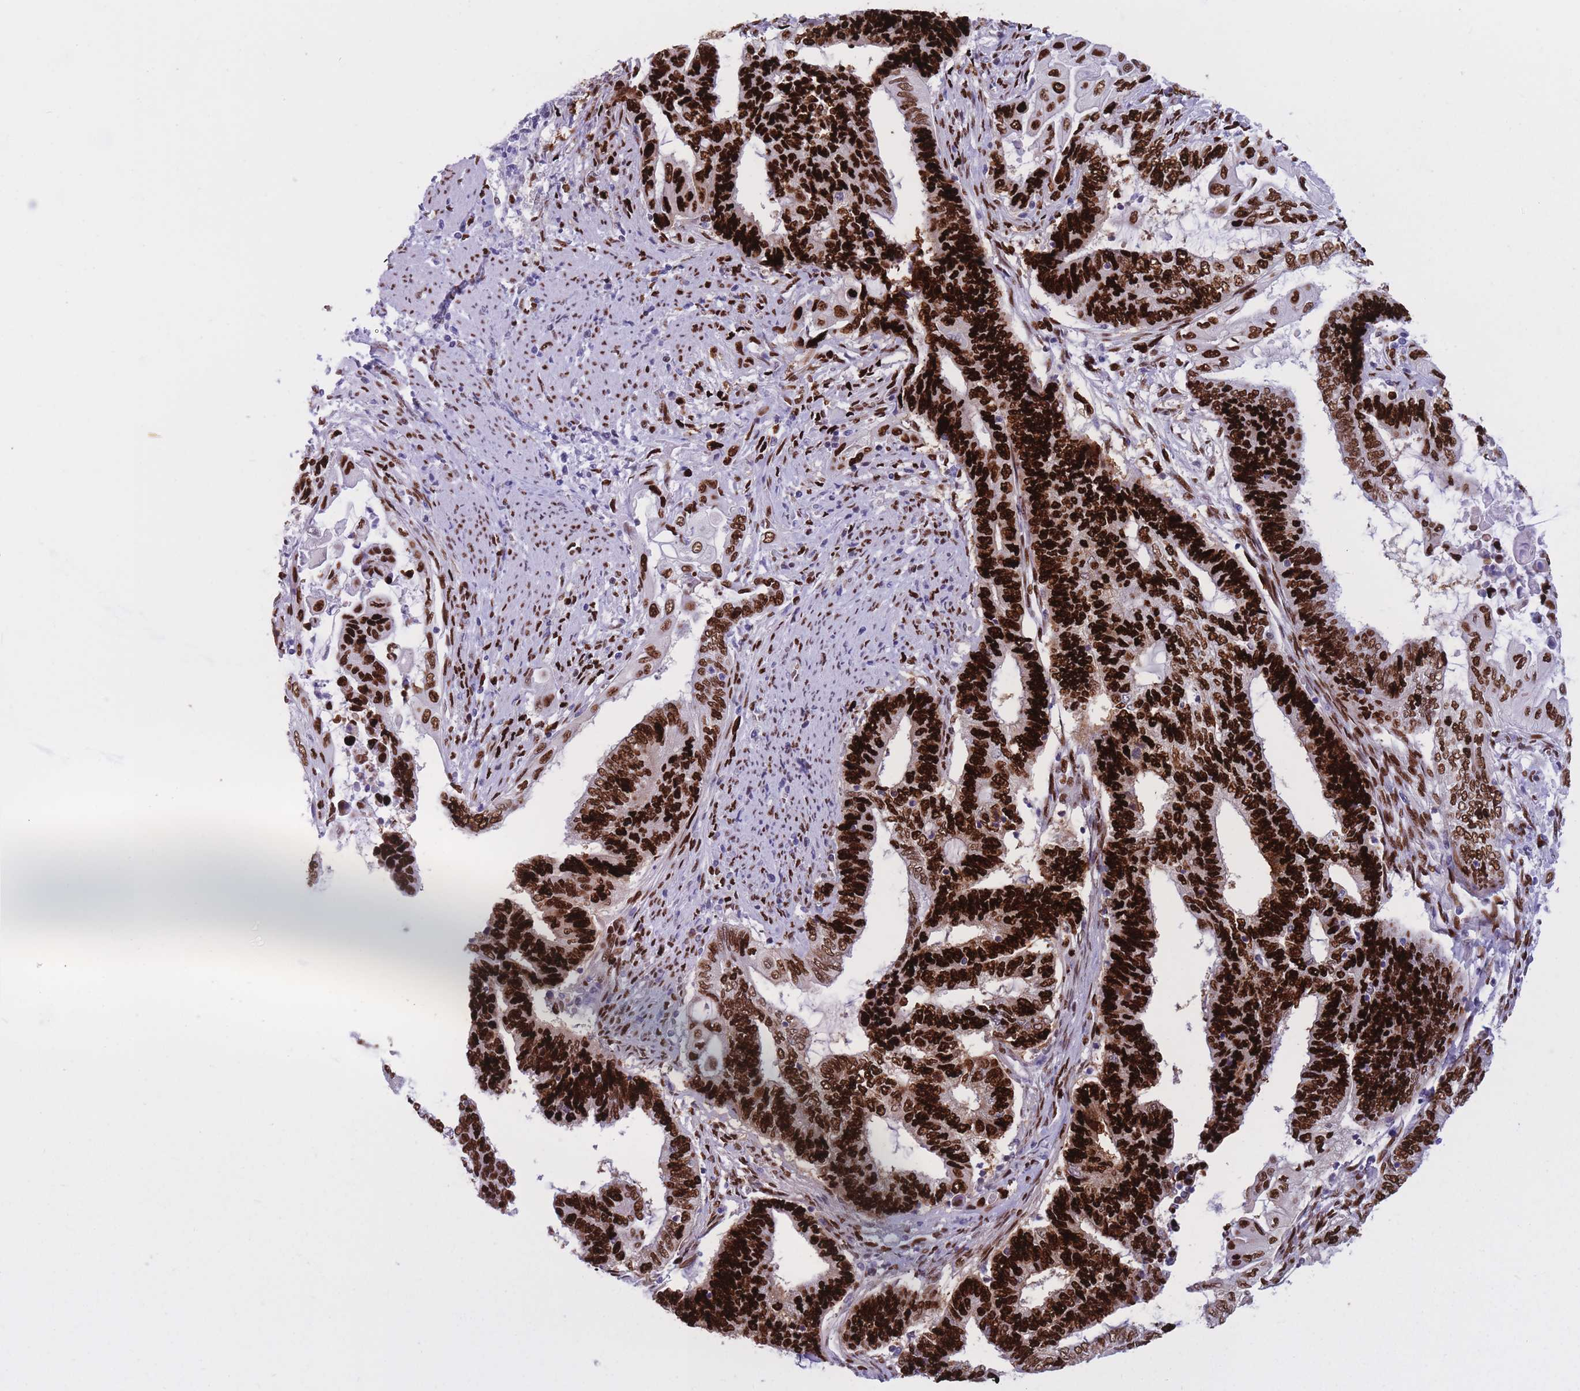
{"staining": {"intensity": "strong", "quantity": ">75%", "location": "nuclear"}, "tissue": "endometrial cancer", "cell_type": "Tumor cells", "image_type": "cancer", "snomed": [{"axis": "morphology", "description": "Adenocarcinoma, NOS"}, {"axis": "topography", "description": "Uterus"}, {"axis": "topography", "description": "Endometrium"}], "caption": "A brown stain shows strong nuclear staining of a protein in adenocarcinoma (endometrial) tumor cells.", "gene": "NASP", "patient": {"sex": "female", "age": 70}}